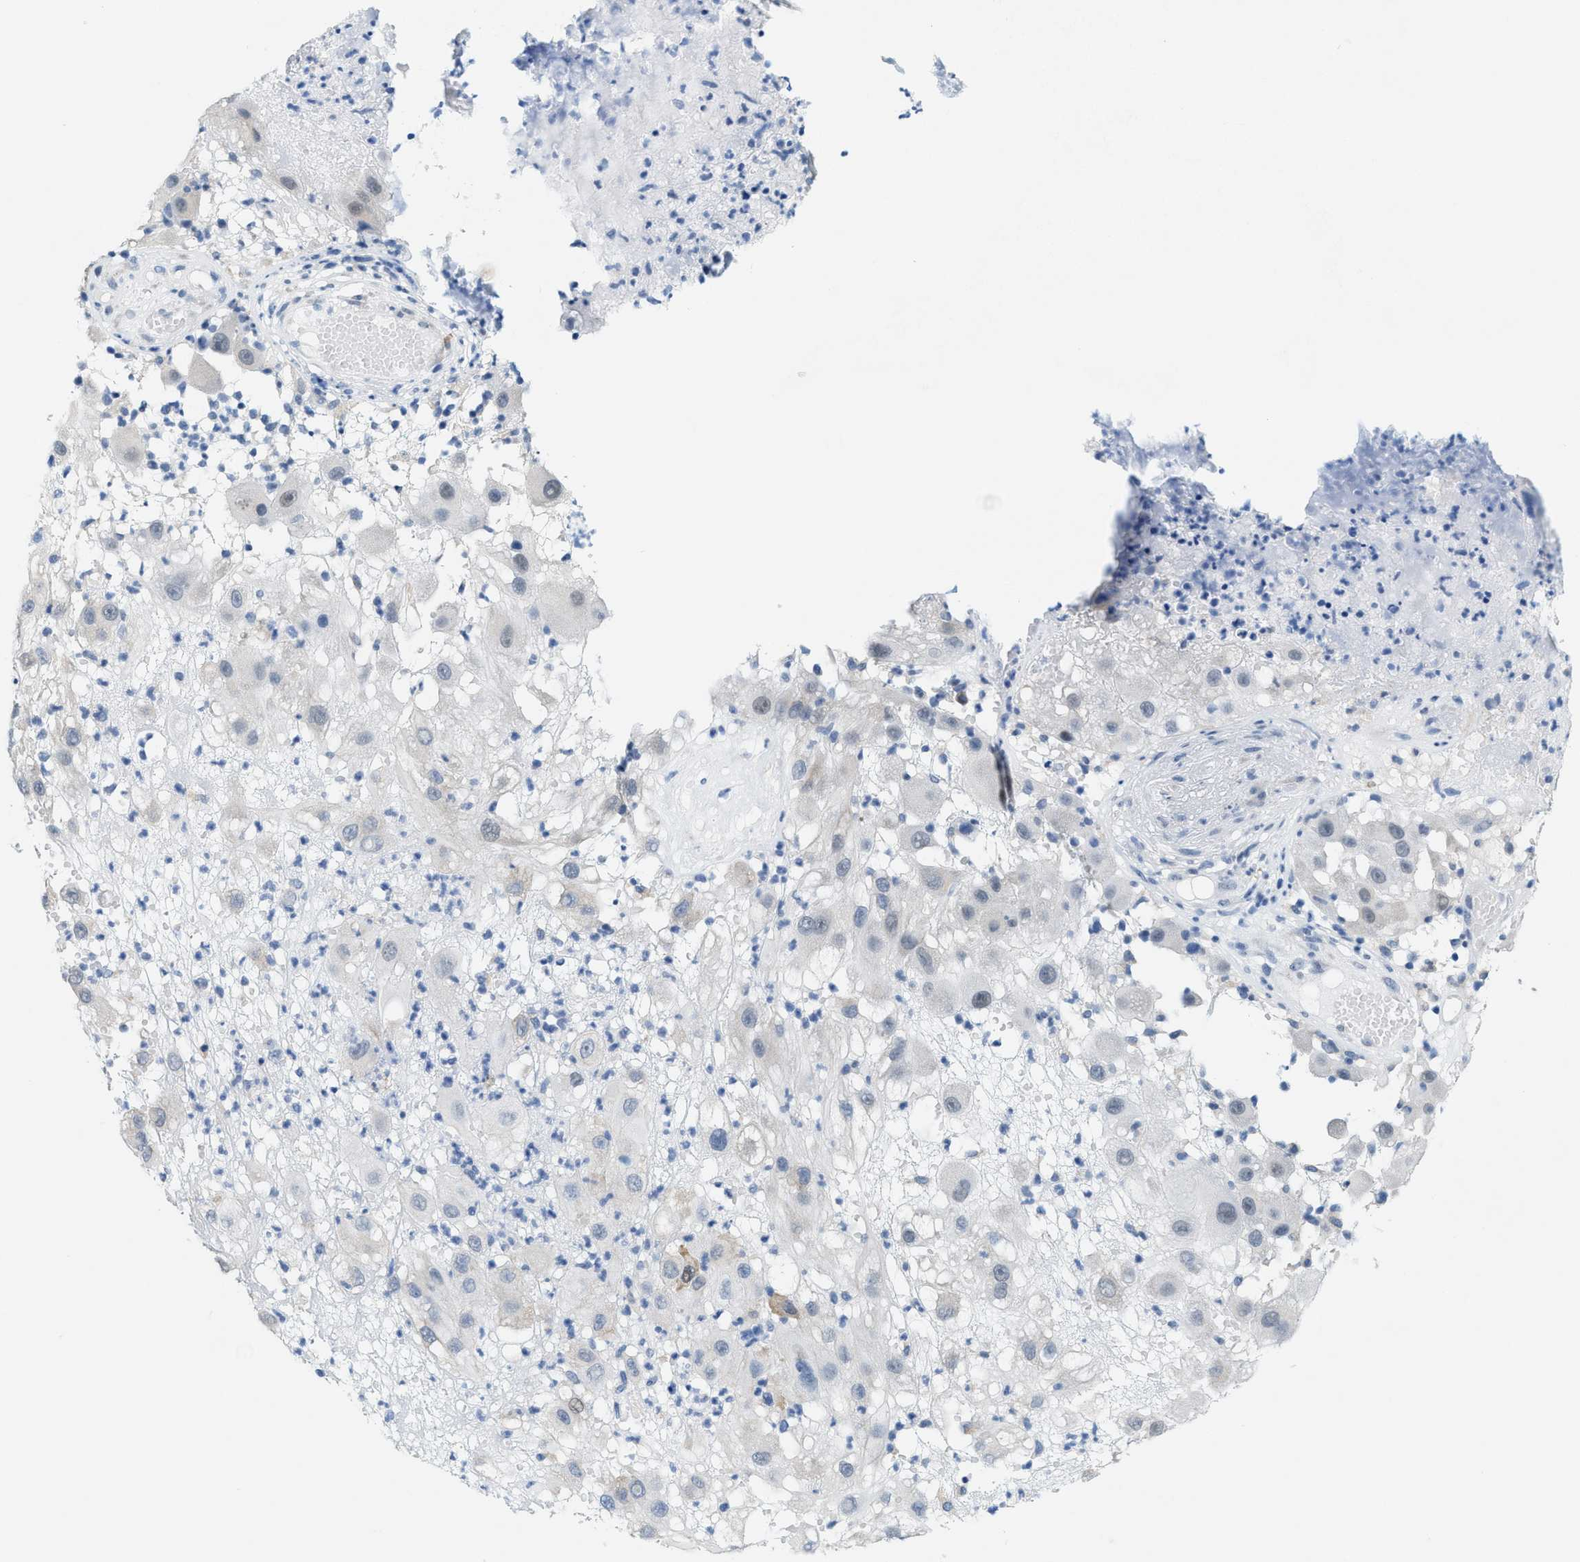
{"staining": {"intensity": "negative", "quantity": "none", "location": "none"}, "tissue": "melanoma", "cell_type": "Tumor cells", "image_type": "cancer", "snomed": [{"axis": "morphology", "description": "Malignant melanoma, NOS"}, {"axis": "topography", "description": "Skin"}], "caption": "A micrograph of human malignant melanoma is negative for staining in tumor cells. The staining was performed using DAB to visualize the protein expression in brown, while the nuclei were stained in blue with hematoxylin (Magnification: 20x).", "gene": "KIFC3", "patient": {"sex": "female", "age": 81}}